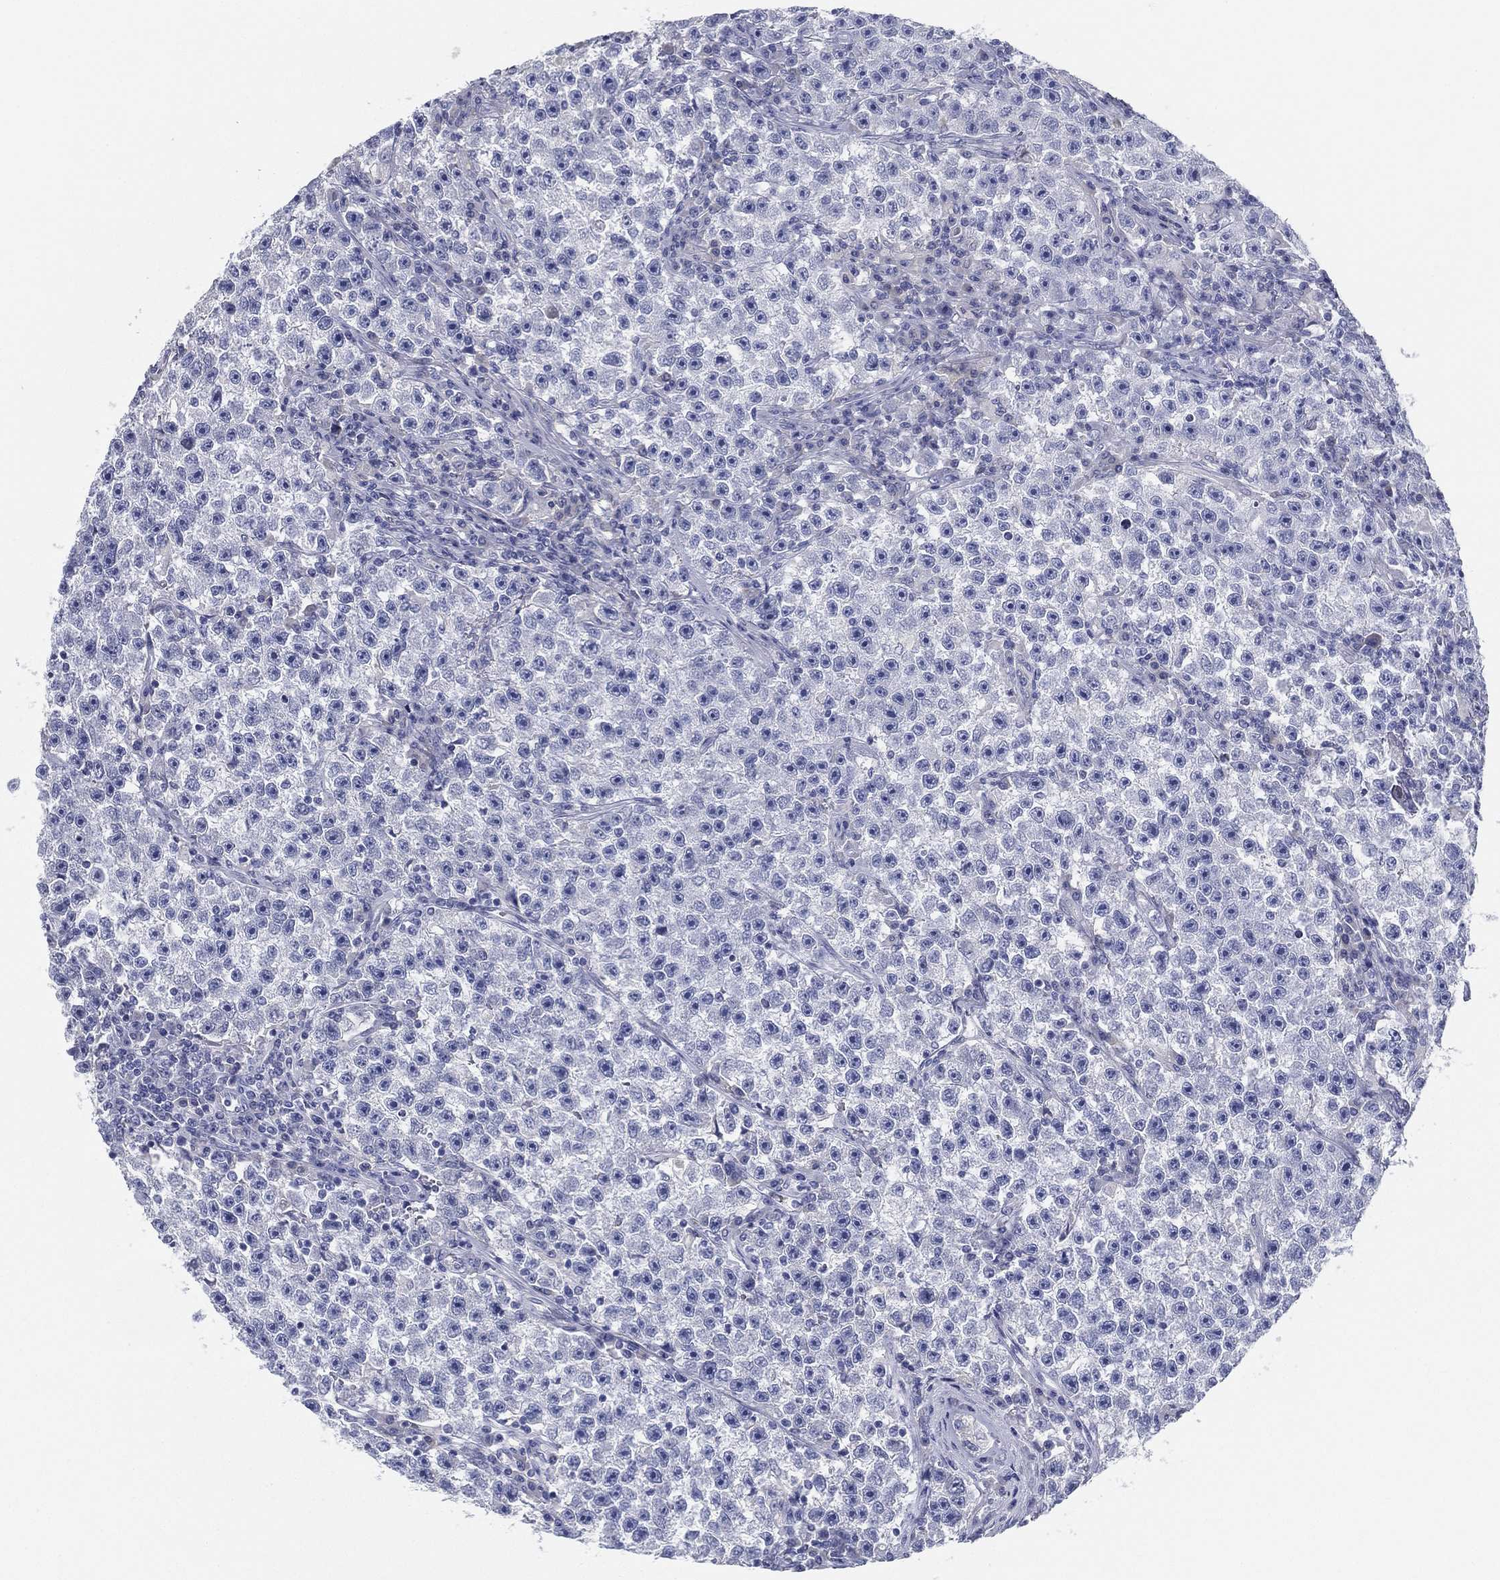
{"staining": {"intensity": "negative", "quantity": "none", "location": "none"}, "tissue": "testis cancer", "cell_type": "Tumor cells", "image_type": "cancer", "snomed": [{"axis": "morphology", "description": "Seminoma, NOS"}, {"axis": "topography", "description": "Testis"}], "caption": "This micrograph is of testis cancer stained with immunohistochemistry to label a protein in brown with the nuclei are counter-stained blue. There is no expression in tumor cells. (Stains: DAB (3,3'-diaminobenzidine) immunohistochemistry (IHC) with hematoxylin counter stain, Microscopy: brightfield microscopy at high magnification).", "gene": "STS", "patient": {"sex": "male", "age": 22}}